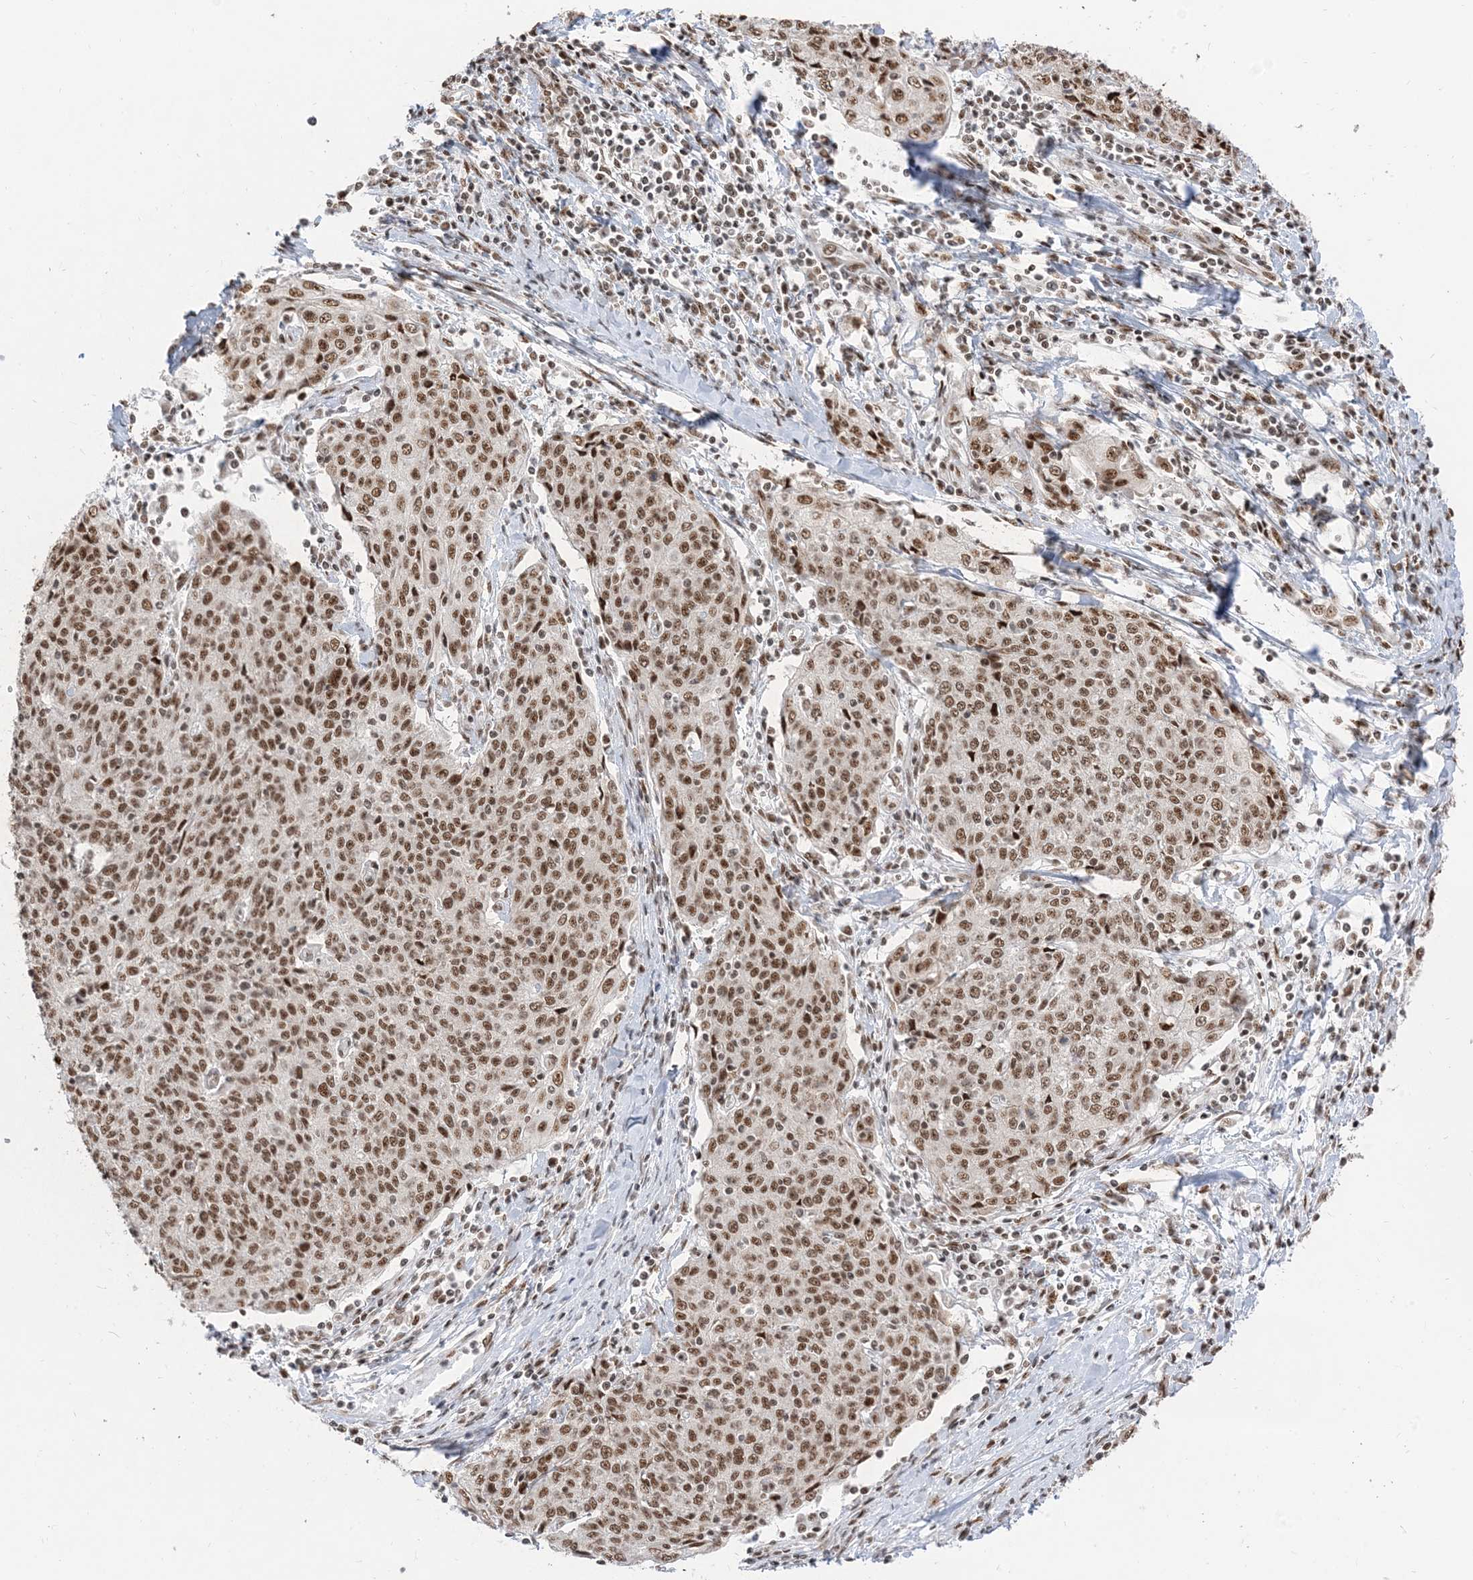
{"staining": {"intensity": "moderate", "quantity": ">75%", "location": "nuclear"}, "tissue": "cervical cancer", "cell_type": "Tumor cells", "image_type": "cancer", "snomed": [{"axis": "morphology", "description": "Squamous cell carcinoma, NOS"}, {"axis": "topography", "description": "Cervix"}], "caption": "IHC (DAB (3,3'-diaminobenzidine)) staining of human cervical cancer reveals moderate nuclear protein expression in about >75% of tumor cells. (DAB (3,3'-diaminobenzidine) IHC with brightfield microscopy, high magnification).", "gene": "ARGLU1", "patient": {"sex": "female", "age": 48}}